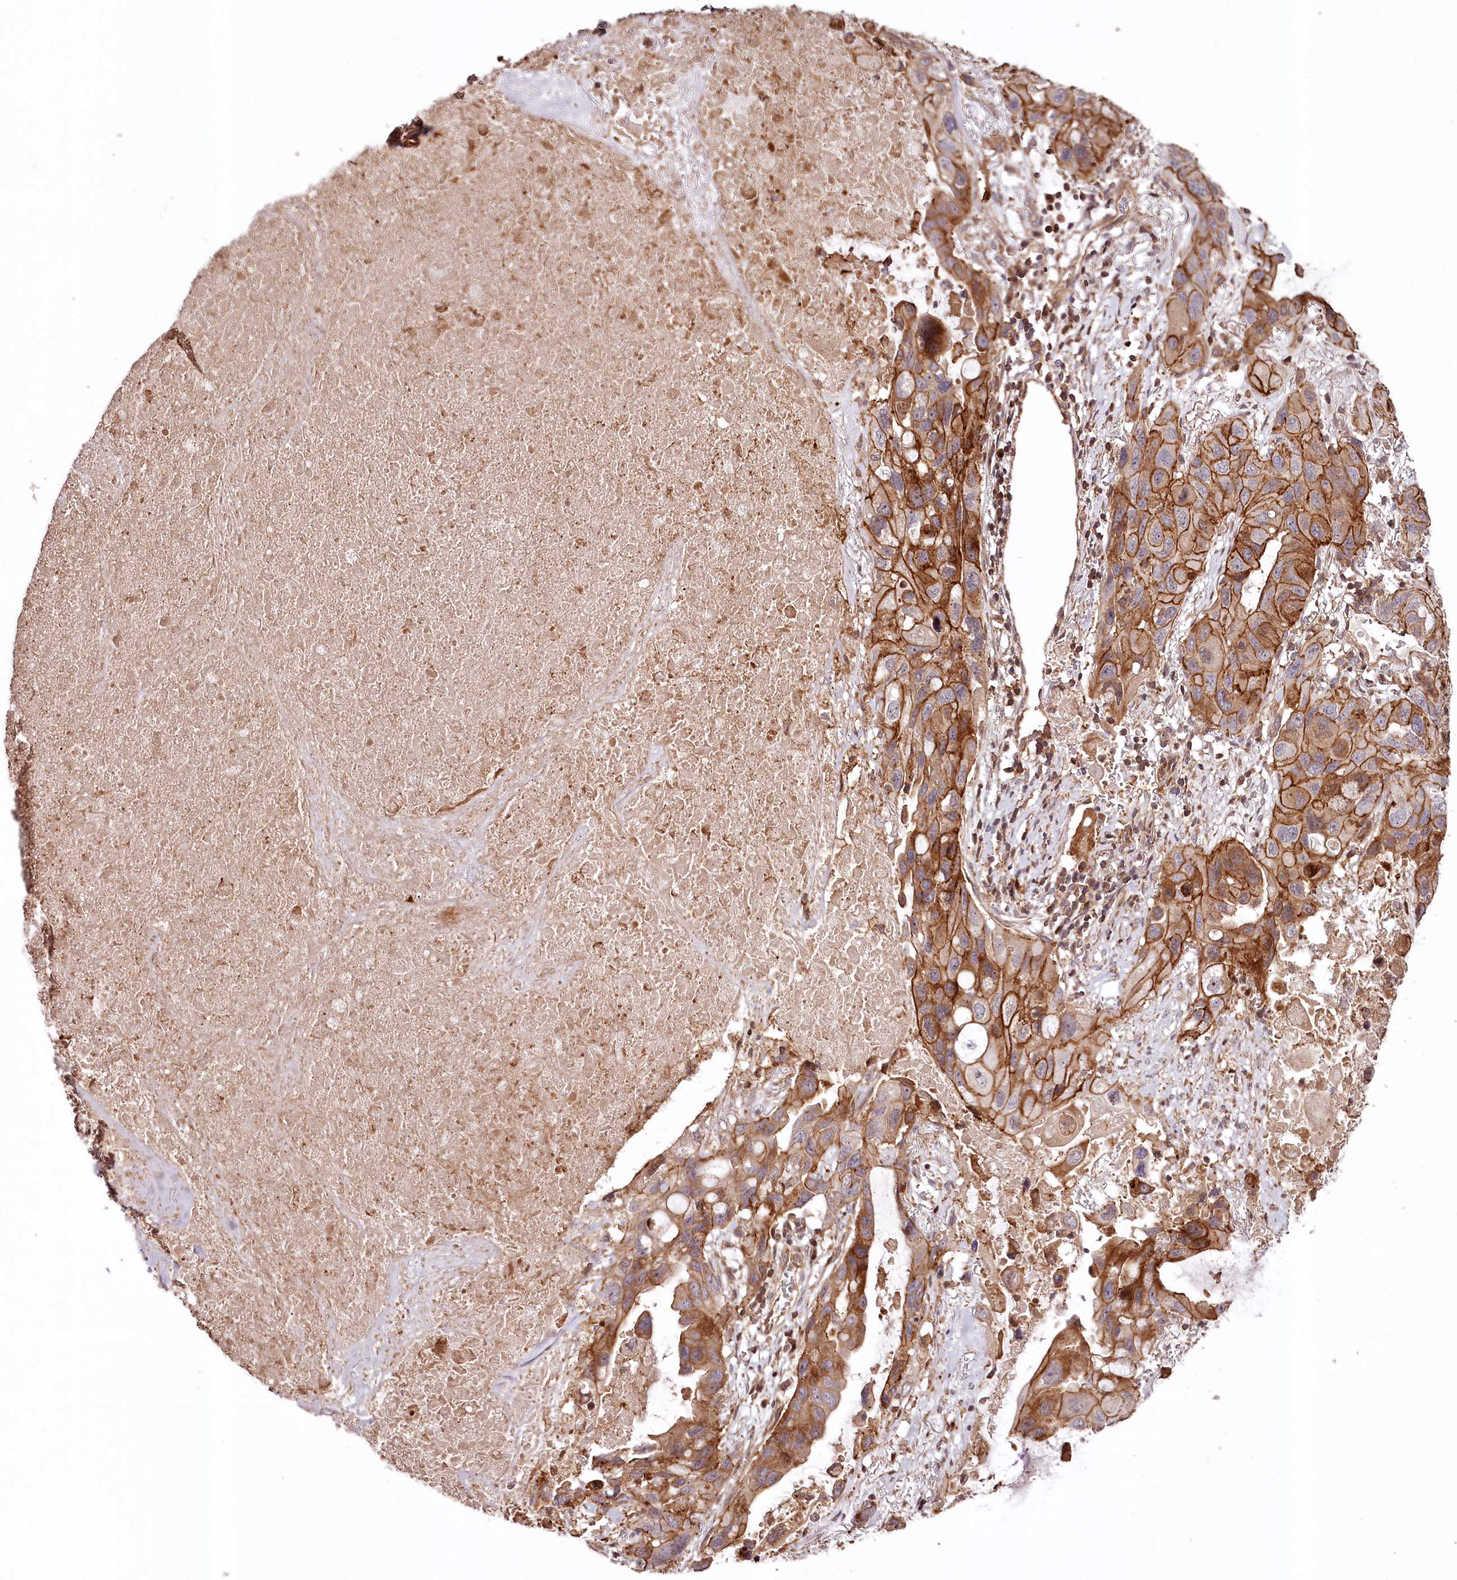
{"staining": {"intensity": "strong", "quantity": ">75%", "location": "cytoplasmic/membranous"}, "tissue": "lung cancer", "cell_type": "Tumor cells", "image_type": "cancer", "snomed": [{"axis": "morphology", "description": "Squamous cell carcinoma, NOS"}, {"axis": "topography", "description": "Lung"}], "caption": "Protein expression analysis of human lung squamous cell carcinoma reveals strong cytoplasmic/membranous staining in approximately >75% of tumor cells. The staining is performed using DAB (3,3'-diaminobenzidine) brown chromogen to label protein expression. The nuclei are counter-stained blue using hematoxylin.", "gene": "KIF14", "patient": {"sex": "female", "age": 73}}